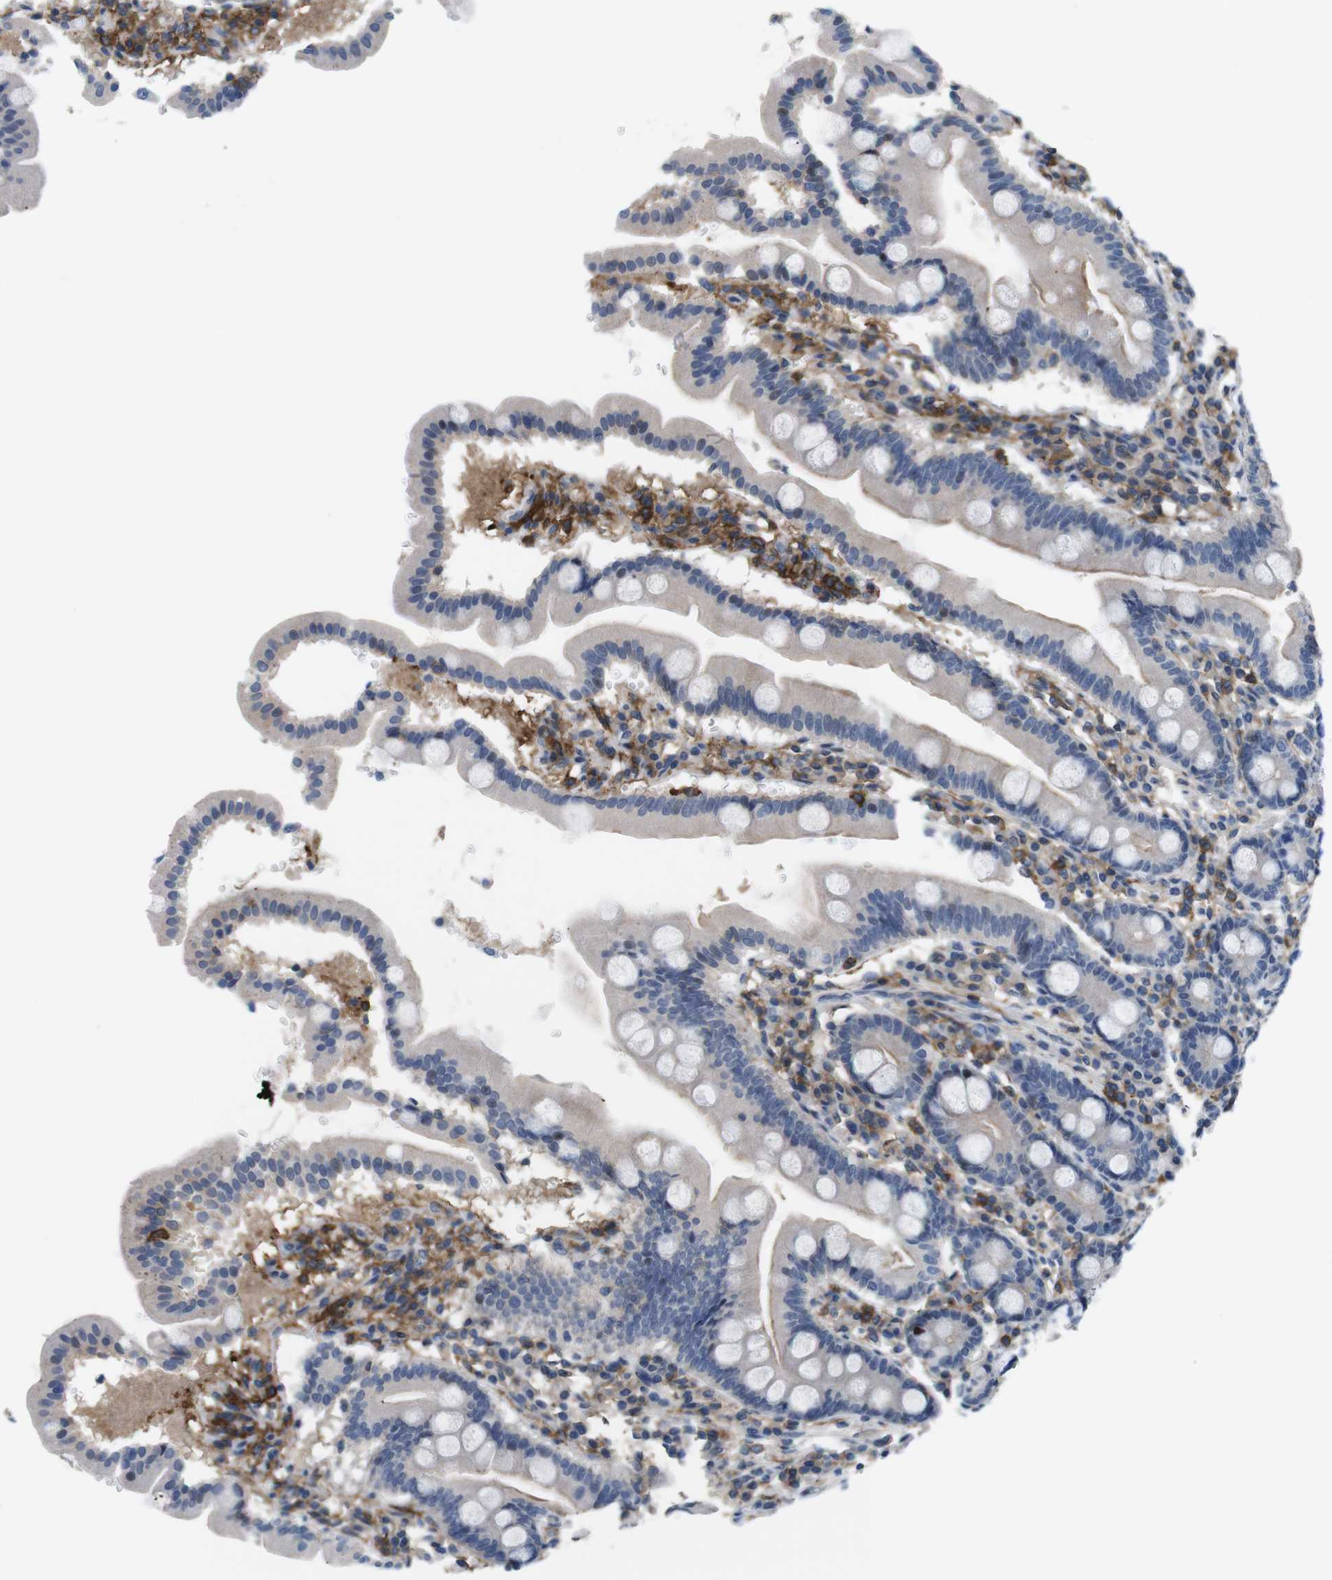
{"staining": {"intensity": "negative", "quantity": "none", "location": "none"}, "tissue": "duodenum", "cell_type": "Glandular cells", "image_type": "normal", "snomed": [{"axis": "morphology", "description": "Normal tissue, NOS"}, {"axis": "topography", "description": "Duodenum"}], "caption": "High power microscopy histopathology image of an immunohistochemistry (IHC) photomicrograph of benign duodenum, revealing no significant positivity in glandular cells.", "gene": "CD300C", "patient": {"sex": "male", "age": 50}}